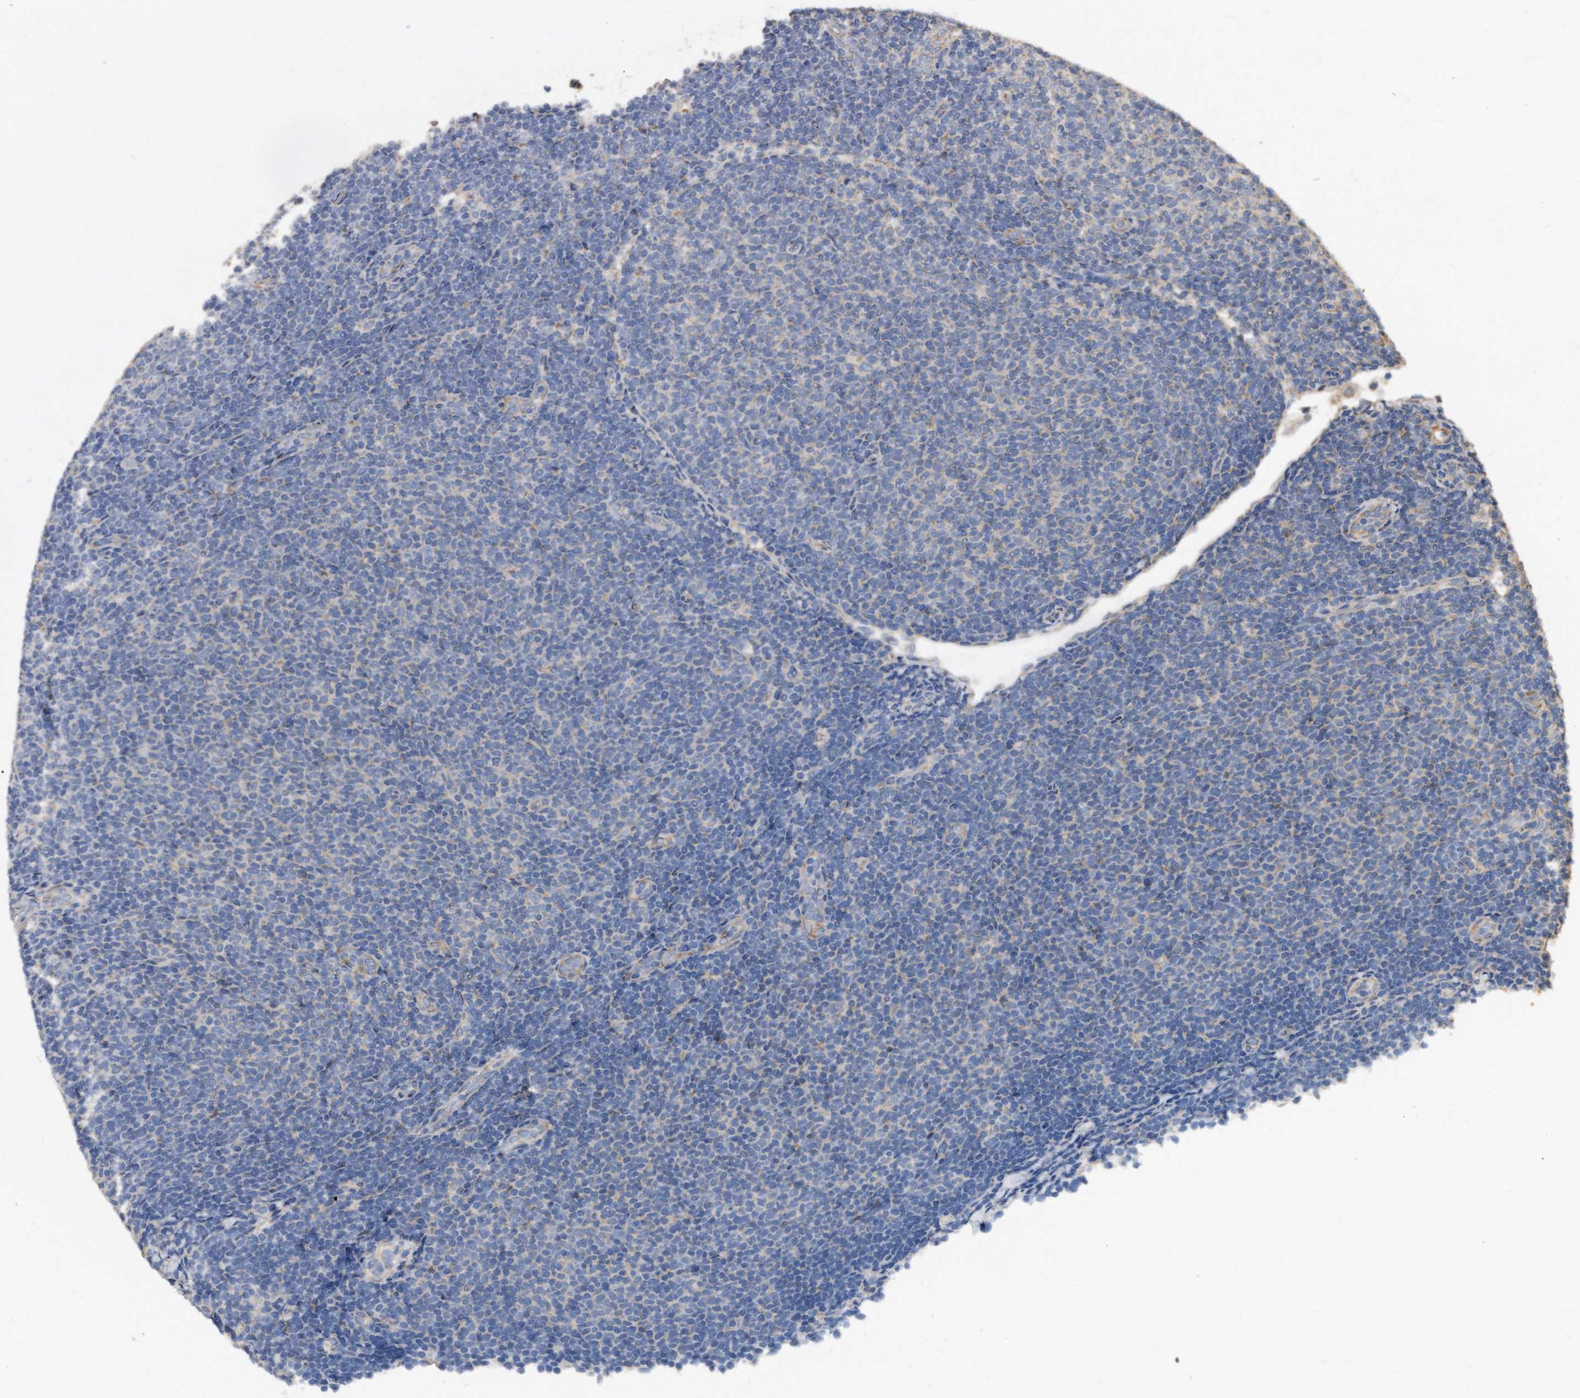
{"staining": {"intensity": "weak", "quantity": "<25%", "location": "cytoplasmic/membranous"}, "tissue": "lymphoma", "cell_type": "Tumor cells", "image_type": "cancer", "snomed": [{"axis": "morphology", "description": "Malignant lymphoma, non-Hodgkin's type, Low grade"}, {"axis": "topography", "description": "Lymph node"}], "caption": "Tumor cells are negative for brown protein staining in malignant lymphoma, non-Hodgkin's type (low-grade). Nuclei are stained in blue.", "gene": "DUSP22", "patient": {"sex": "male", "age": 66}}